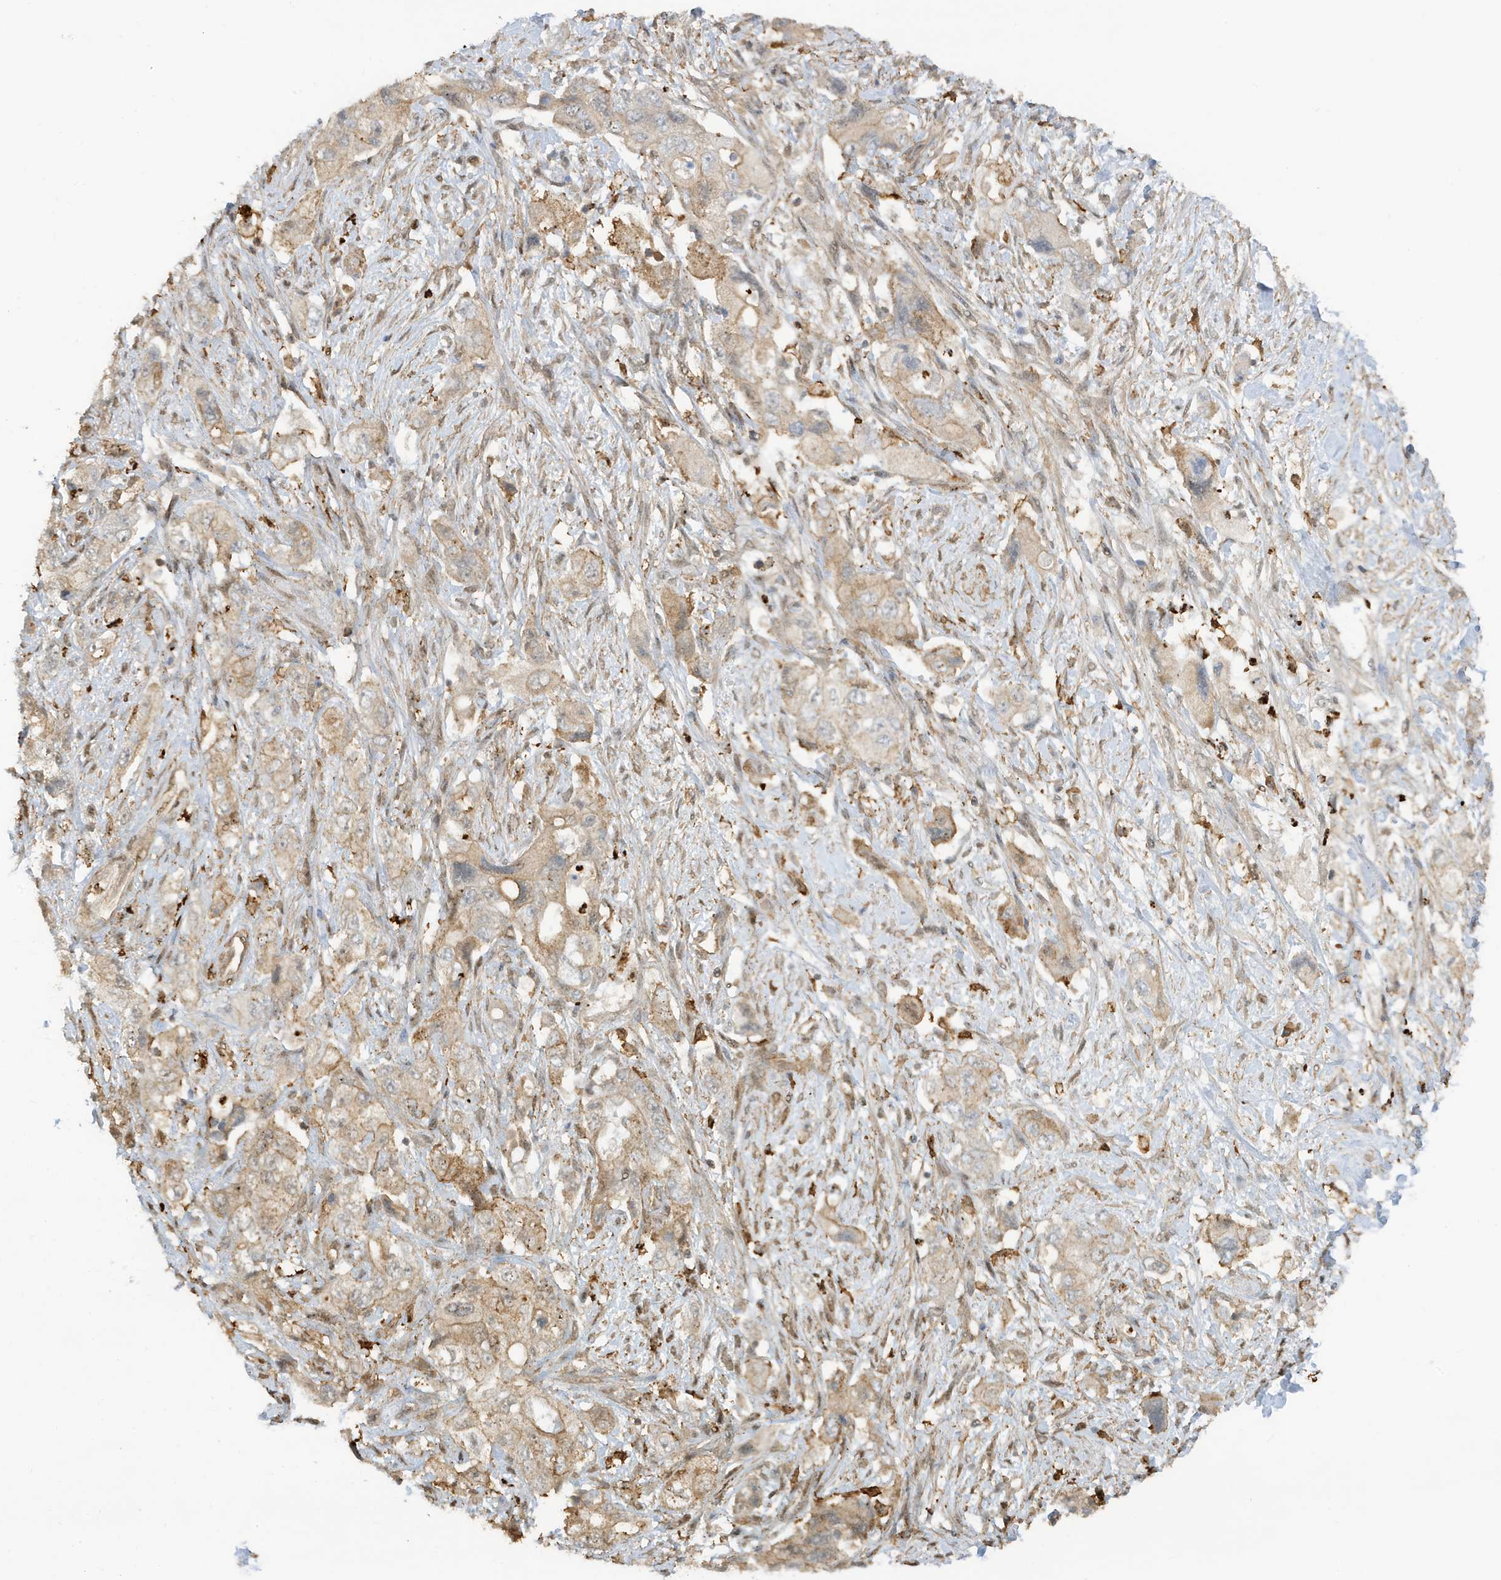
{"staining": {"intensity": "weak", "quantity": ">75%", "location": "cytoplasmic/membranous"}, "tissue": "pancreatic cancer", "cell_type": "Tumor cells", "image_type": "cancer", "snomed": [{"axis": "morphology", "description": "Adenocarcinoma, NOS"}, {"axis": "topography", "description": "Pancreas"}], "caption": "This is a micrograph of IHC staining of pancreatic adenocarcinoma, which shows weak expression in the cytoplasmic/membranous of tumor cells.", "gene": "PHACTR2", "patient": {"sex": "female", "age": 73}}